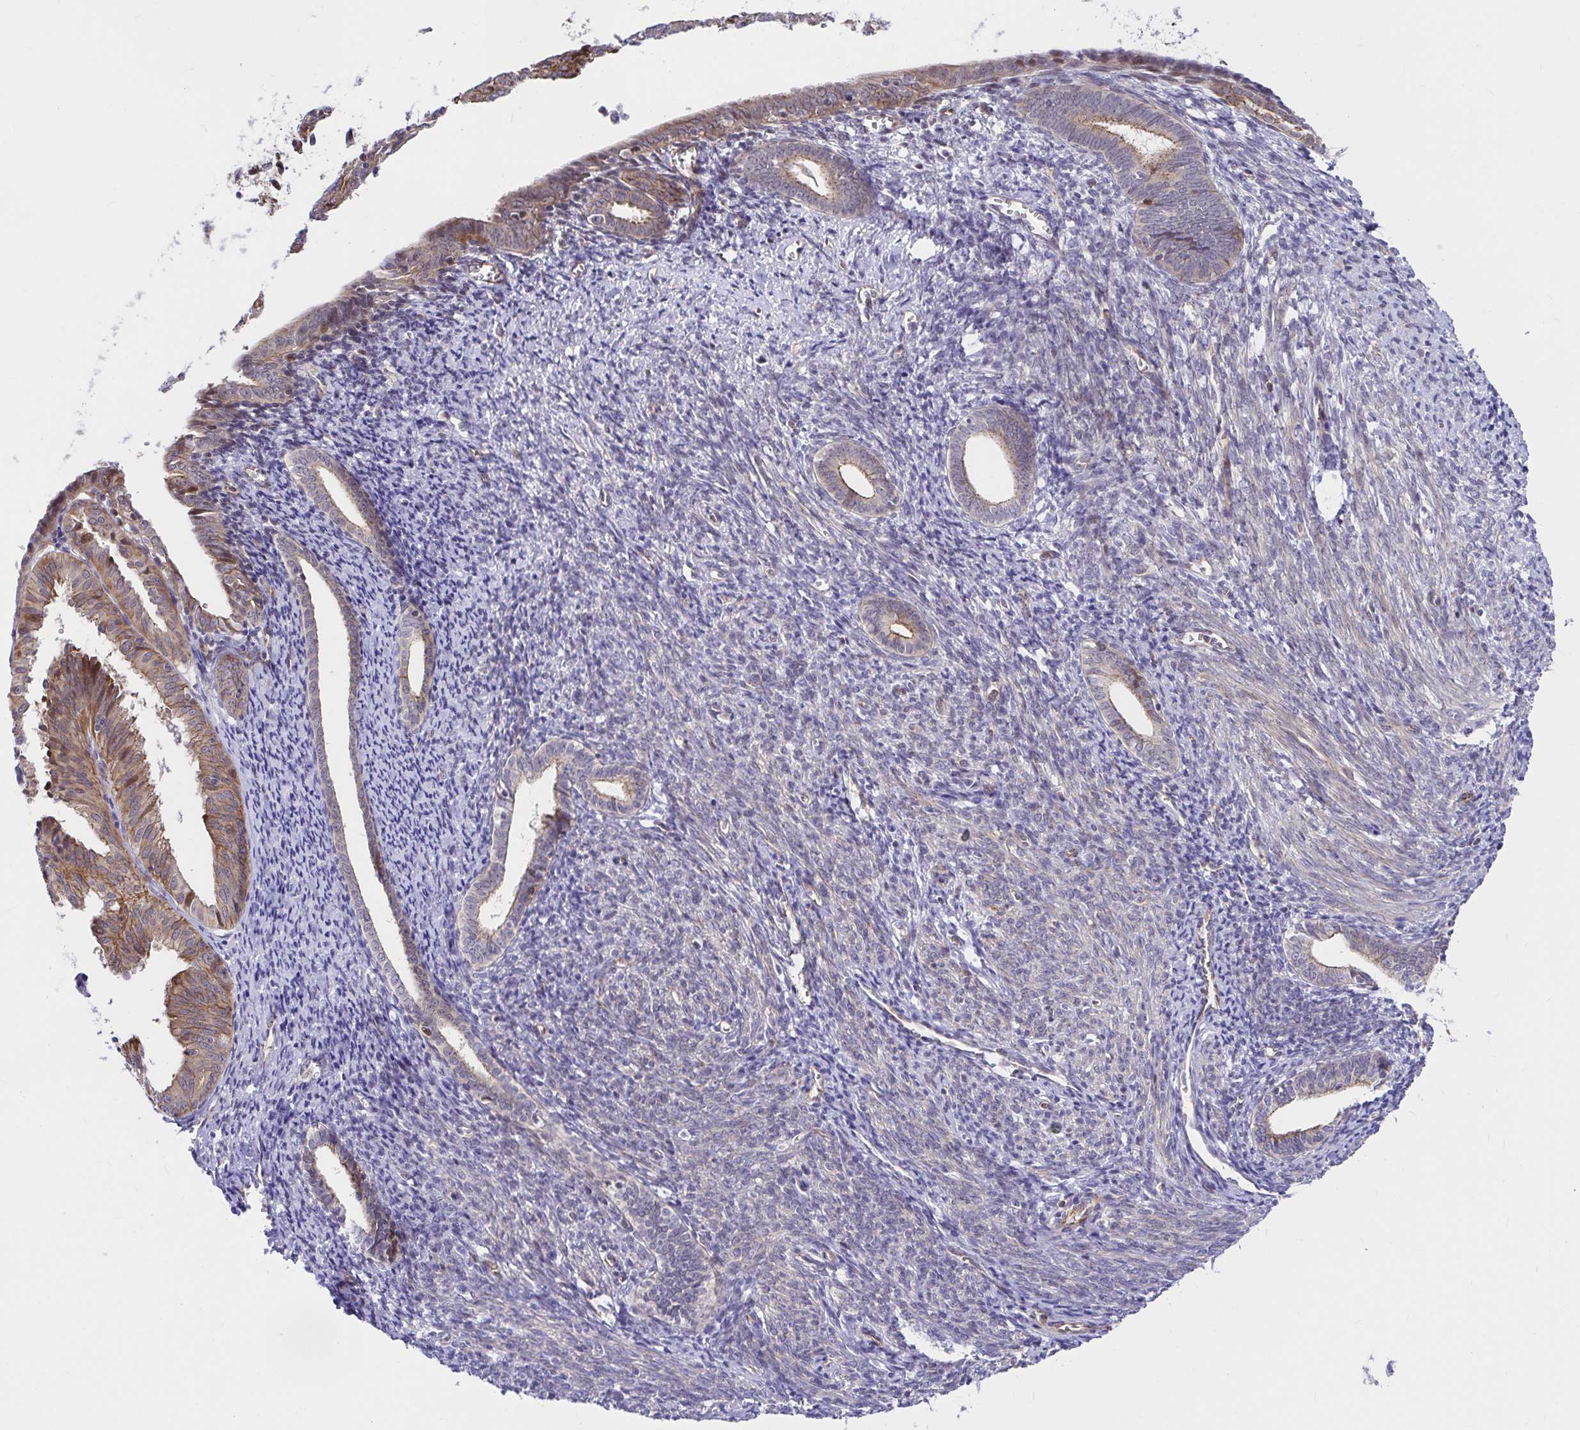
{"staining": {"intensity": "weak", "quantity": "25%-75%", "location": "cytoplasmic/membranous"}, "tissue": "endometrial cancer", "cell_type": "Tumor cells", "image_type": "cancer", "snomed": [{"axis": "morphology", "description": "Adenocarcinoma, NOS"}, {"axis": "topography", "description": "Endometrium"}], "caption": "The image reveals immunohistochemical staining of adenocarcinoma (endometrial). There is weak cytoplasmic/membranous positivity is present in about 25%-75% of tumor cells.", "gene": "TRIM55", "patient": {"sex": "female", "age": 56}}